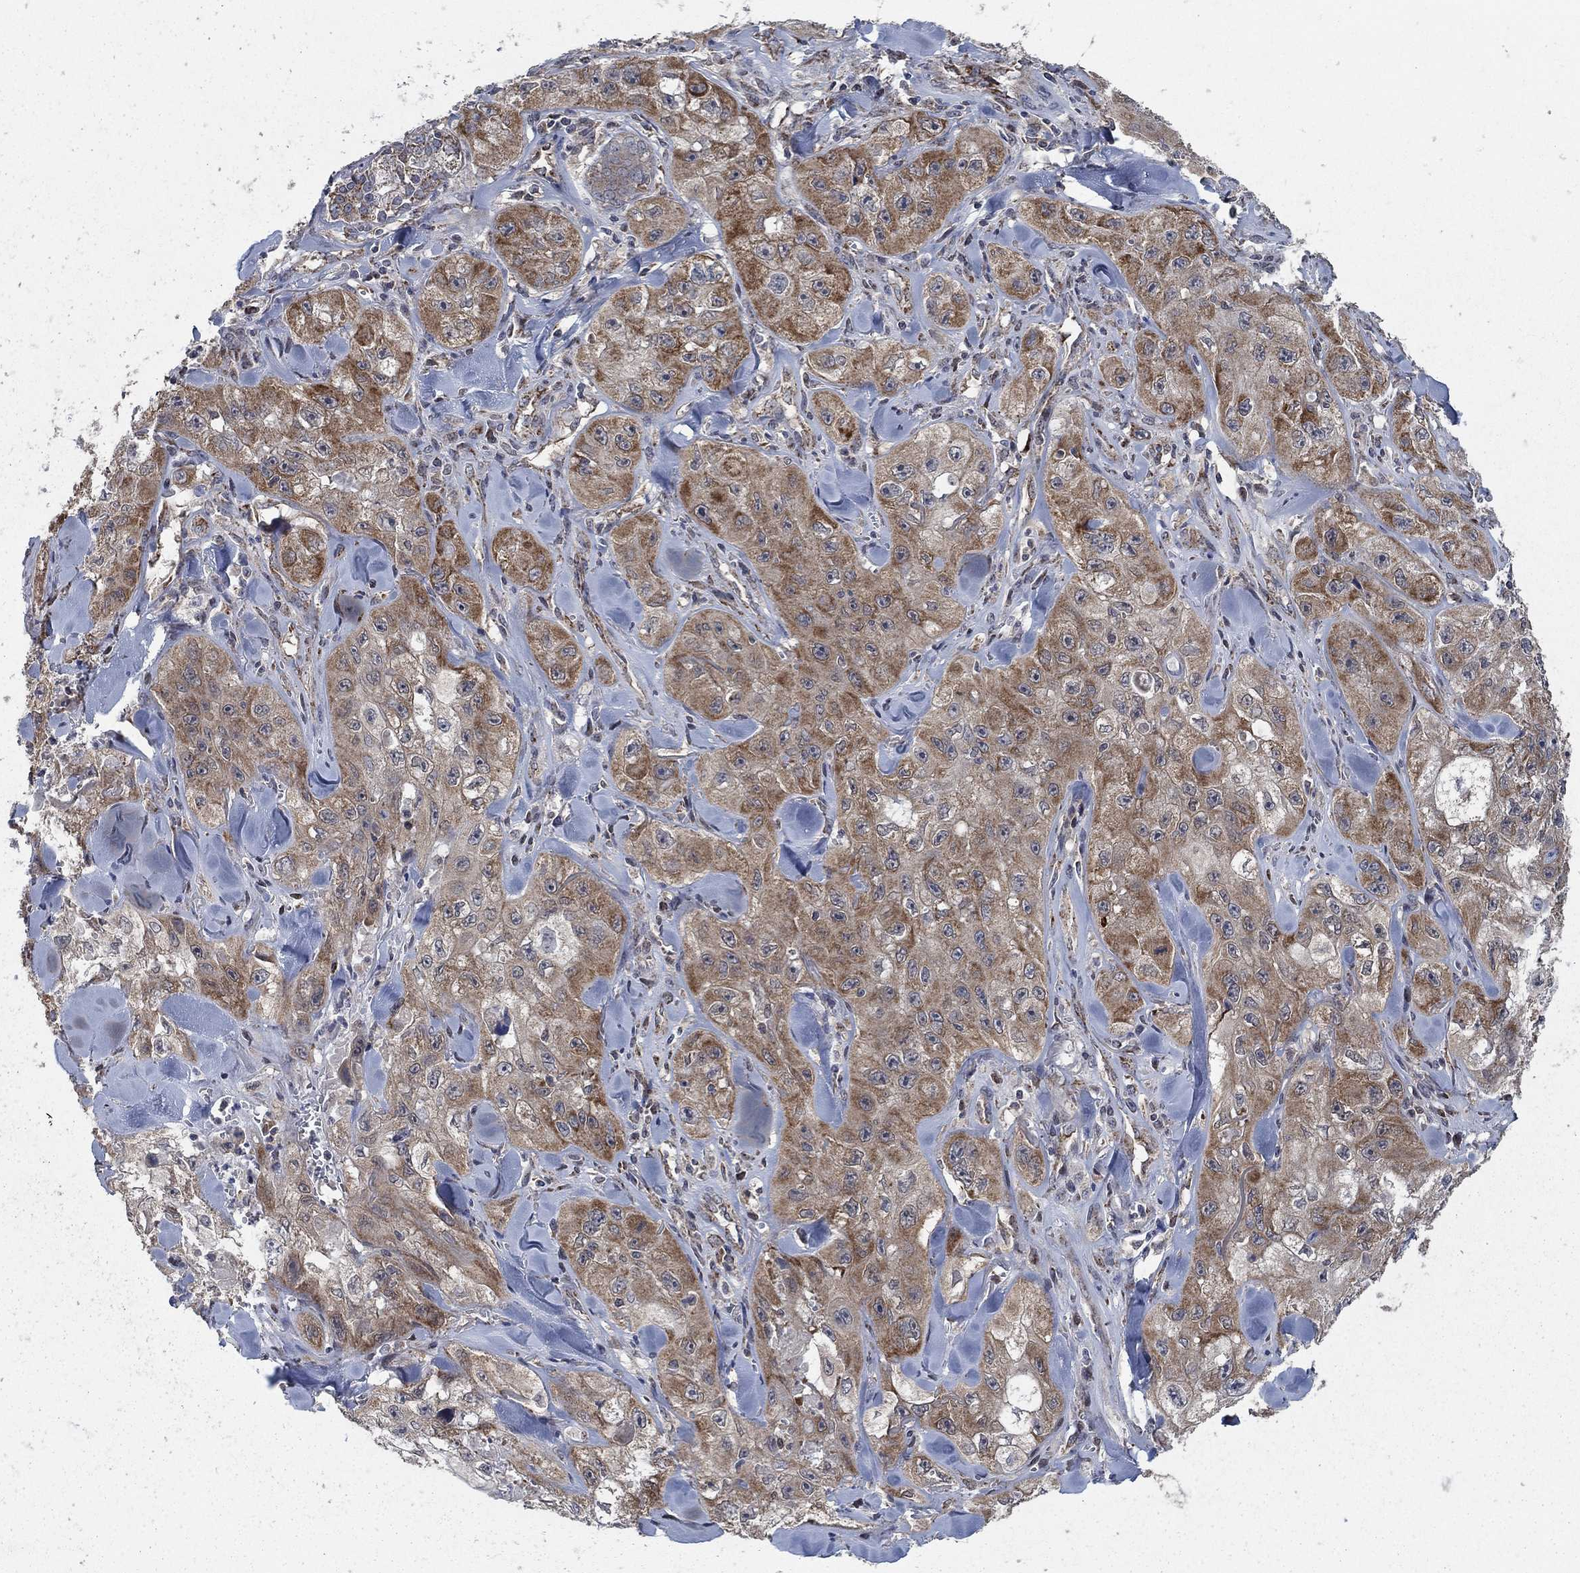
{"staining": {"intensity": "moderate", "quantity": ">75%", "location": "cytoplasmic/membranous"}, "tissue": "skin cancer", "cell_type": "Tumor cells", "image_type": "cancer", "snomed": [{"axis": "morphology", "description": "Squamous cell carcinoma, NOS"}, {"axis": "topography", "description": "Skin"}, {"axis": "topography", "description": "Subcutis"}], "caption": "Protein expression analysis of skin cancer (squamous cell carcinoma) displays moderate cytoplasmic/membranous staining in about >75% of tumor cells. (Stains: DAB (3,3'-diaminobenzidine) in brown, nuclei in blue, Microscopy: brightfield microscopy at high magnification).", "gene": "NME7", "patient": {"sex": "male", "age": 73}}